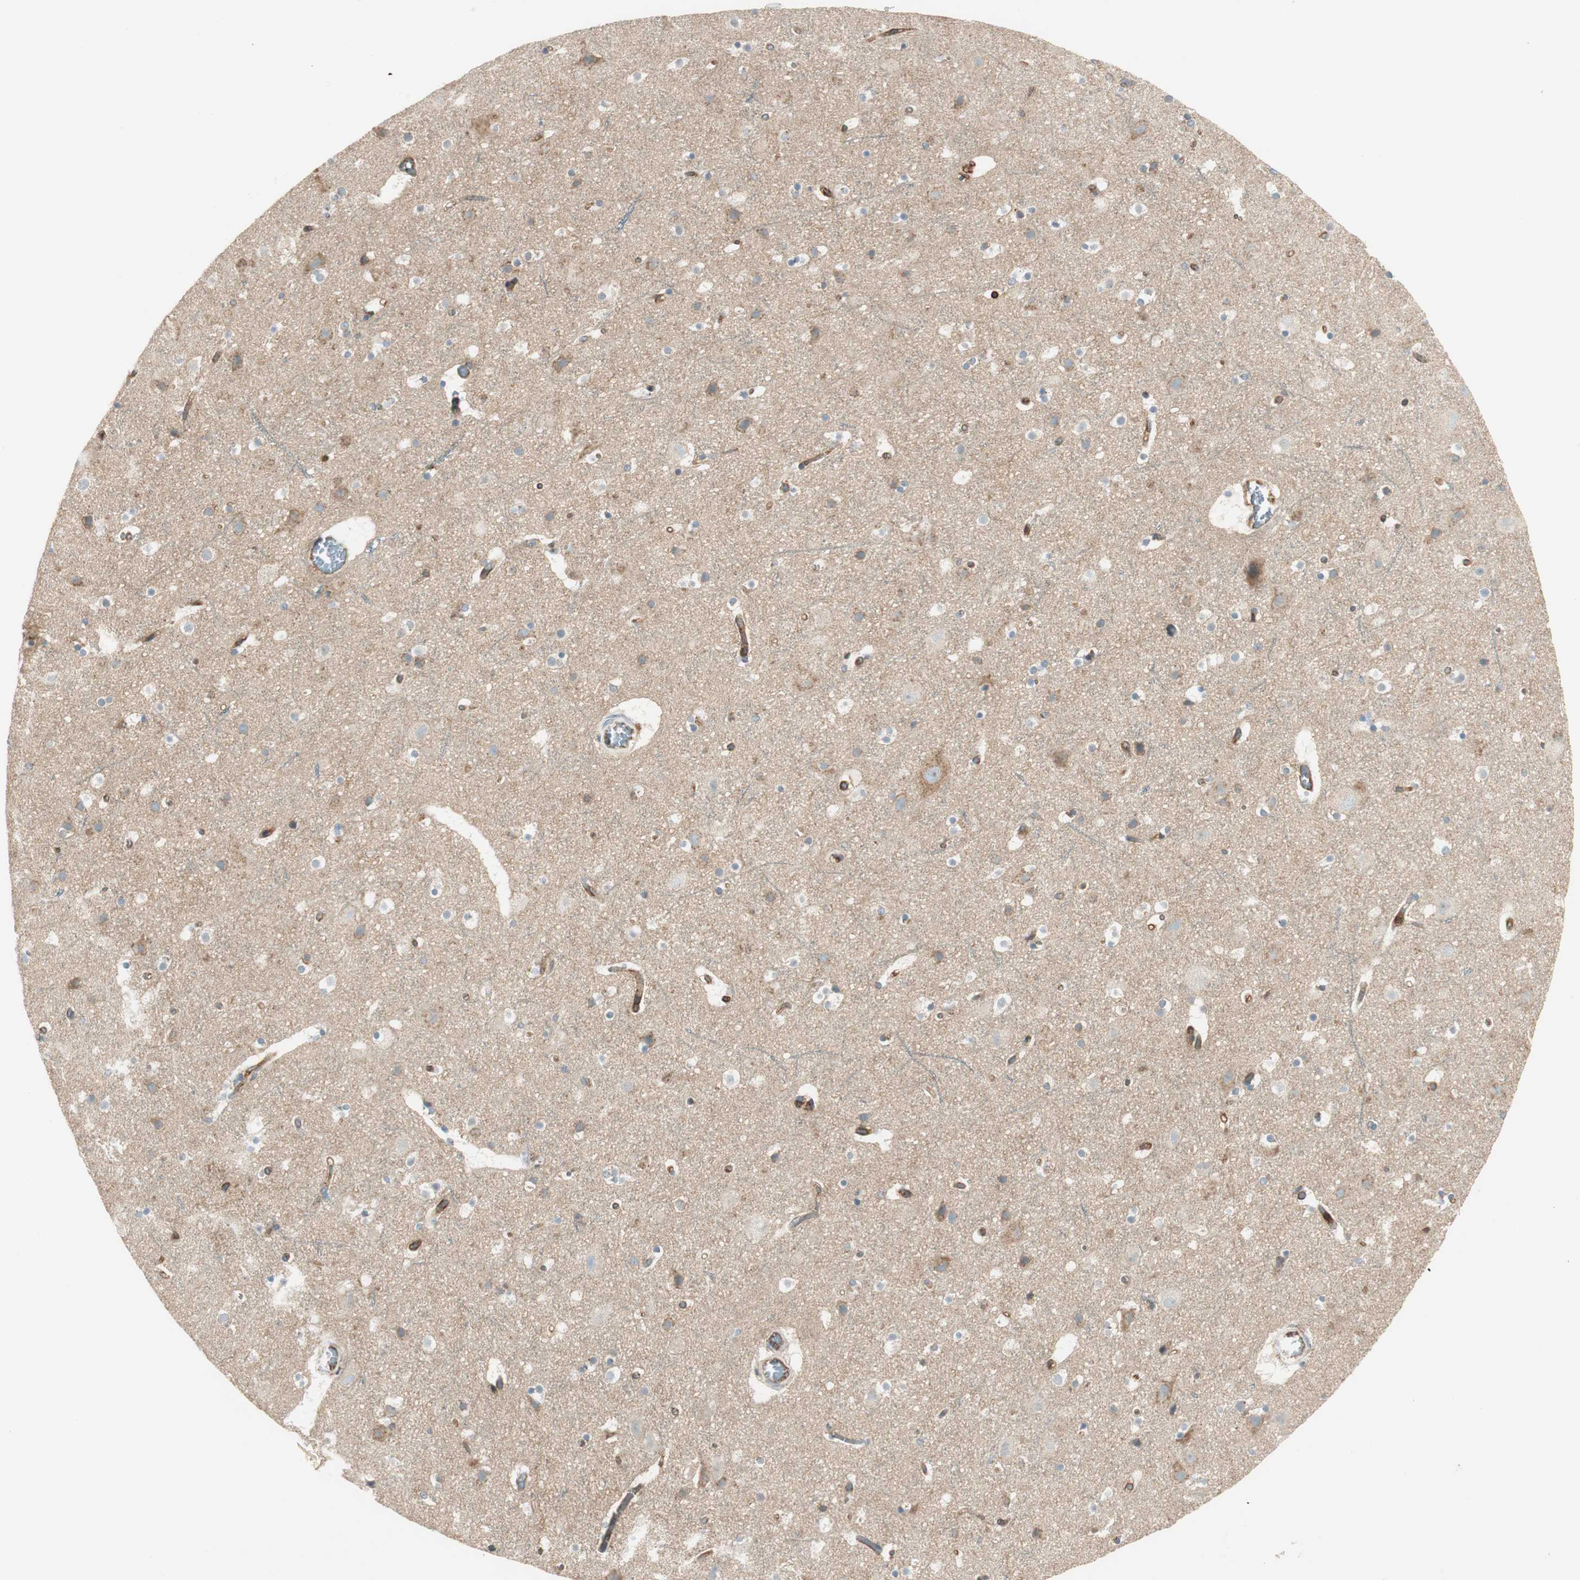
{"staining": {"intensity": "moderate", "quantity": ">75%", "location": "cytoplasmic/membranous"}, "tissue": "cerebral cortex", "cell_type": "Endothelial cells", "image_type": "normal", "snomed": [{"axis": "morphology", "description": "Normal tissue, NOS"}, {"axis": "topography", "description": "Cerebral cortex"}], "caption": "Immunohistochemical staining of benign human cerebral cortex reveals >75% levels of moderate cytoplasmic/membranous protein staining in about >75% of endothelial cells. The staining was performed using DAB, with brown indicating positive protein expression. Nuclei are stained blue with hematoxylin.", "gene": "BTN3A3", "patient": {"sex": "male", "age": 45}}